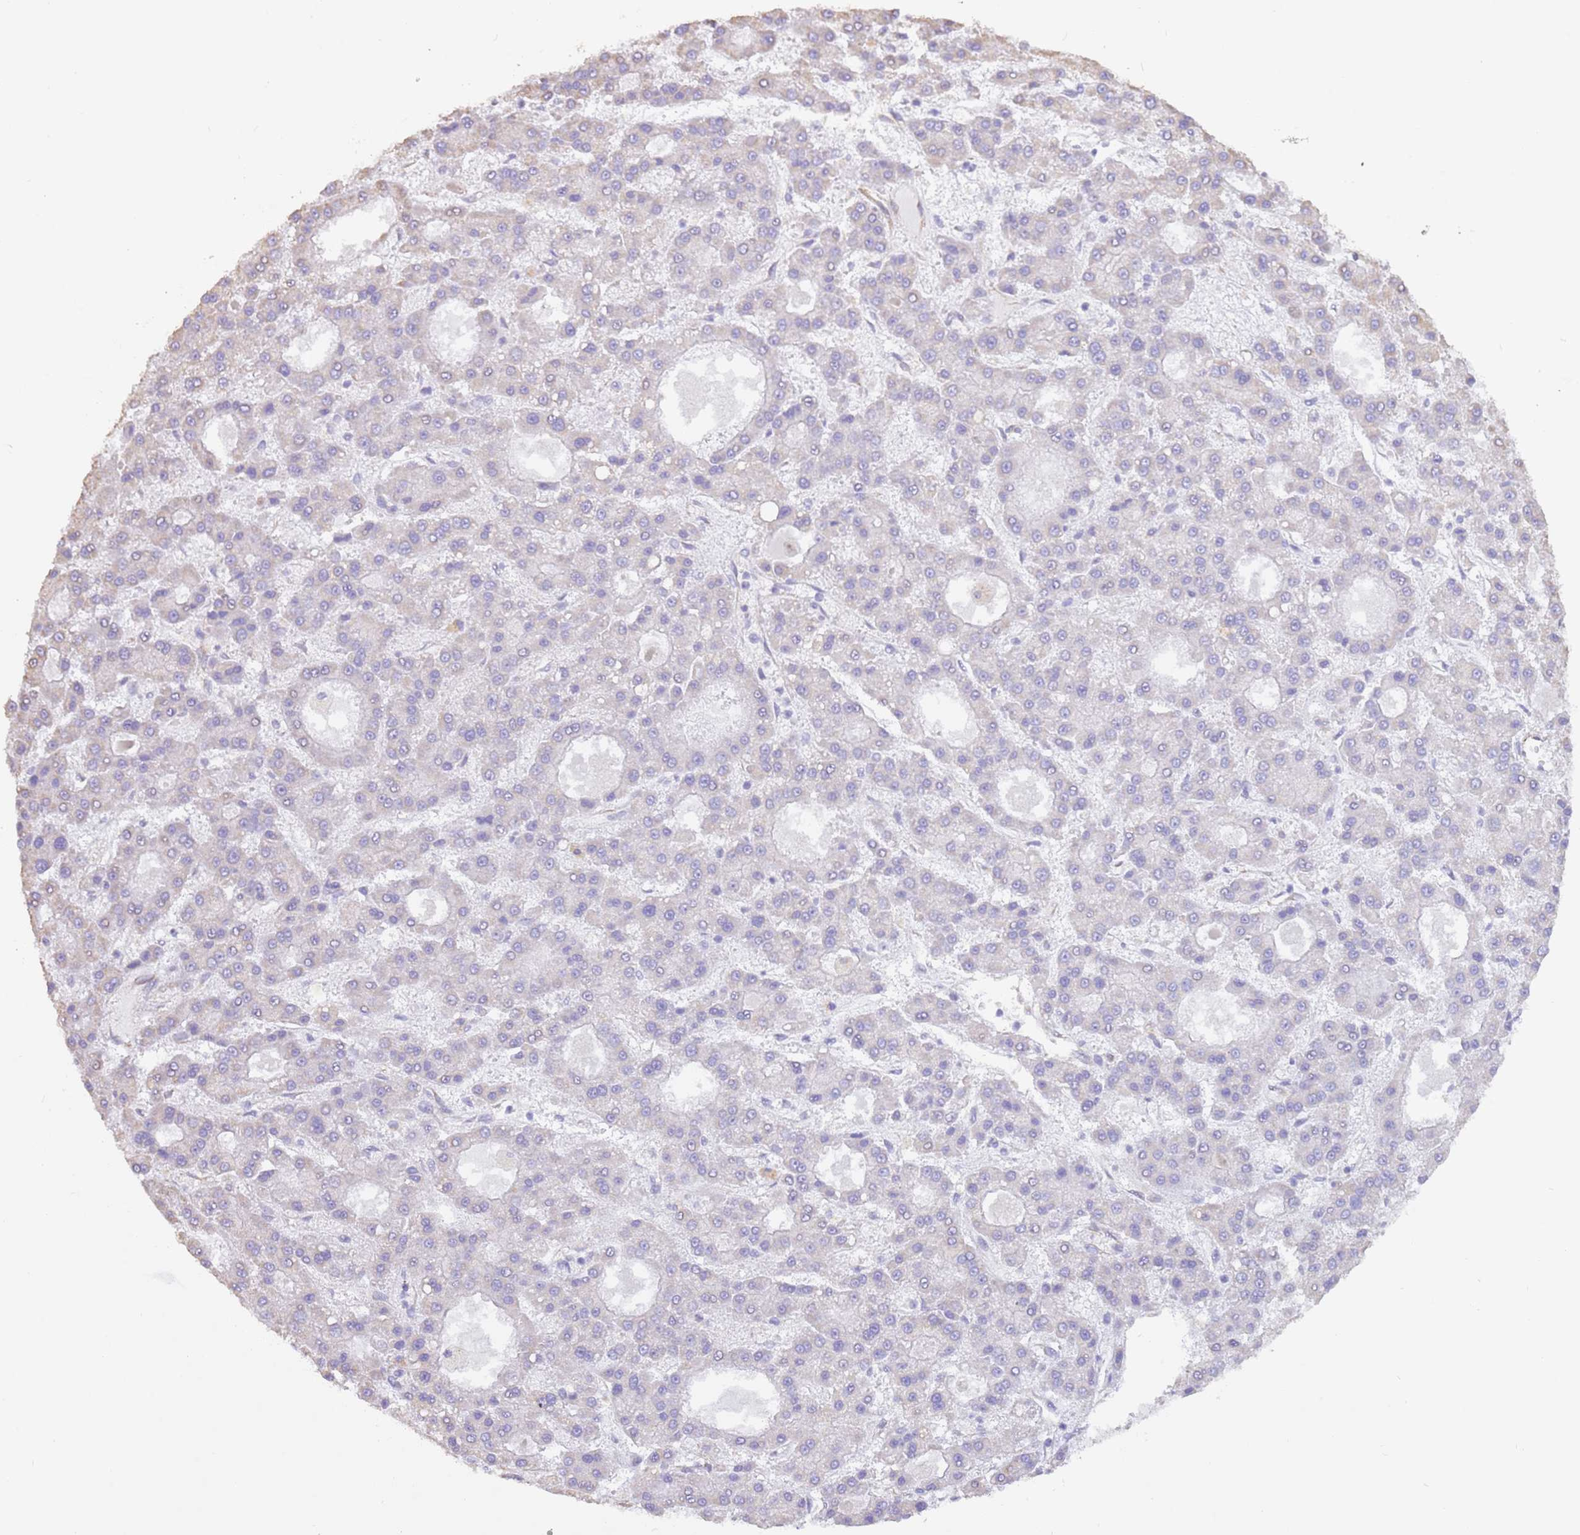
{"staining": {"intensity": "negative", "quantity": "none", "location": "none"}, "tissue": "liver cancer", "cell_type": "Tumor cells", "image_type": "cancer", "snomed": [{"axis": "morphology", "description": "Carcinoma, Hepatocellular, NOS"}, {"axis": "topography", "description": "Liver"}], "caption": "Immunohistochemistry (IHC) micrograph of liver cancer stained for a protein (brown), which shows no staining in tumor cells. Brightfield microscopy of immunohistochemistry (IHC) stained with DAB (3,3'-diaminobenzidine) (brown) and hematoxylin (blue), captured at high magnification.", "gene": "DOCK9", "patient": {"sex": "male", "age": 70}}